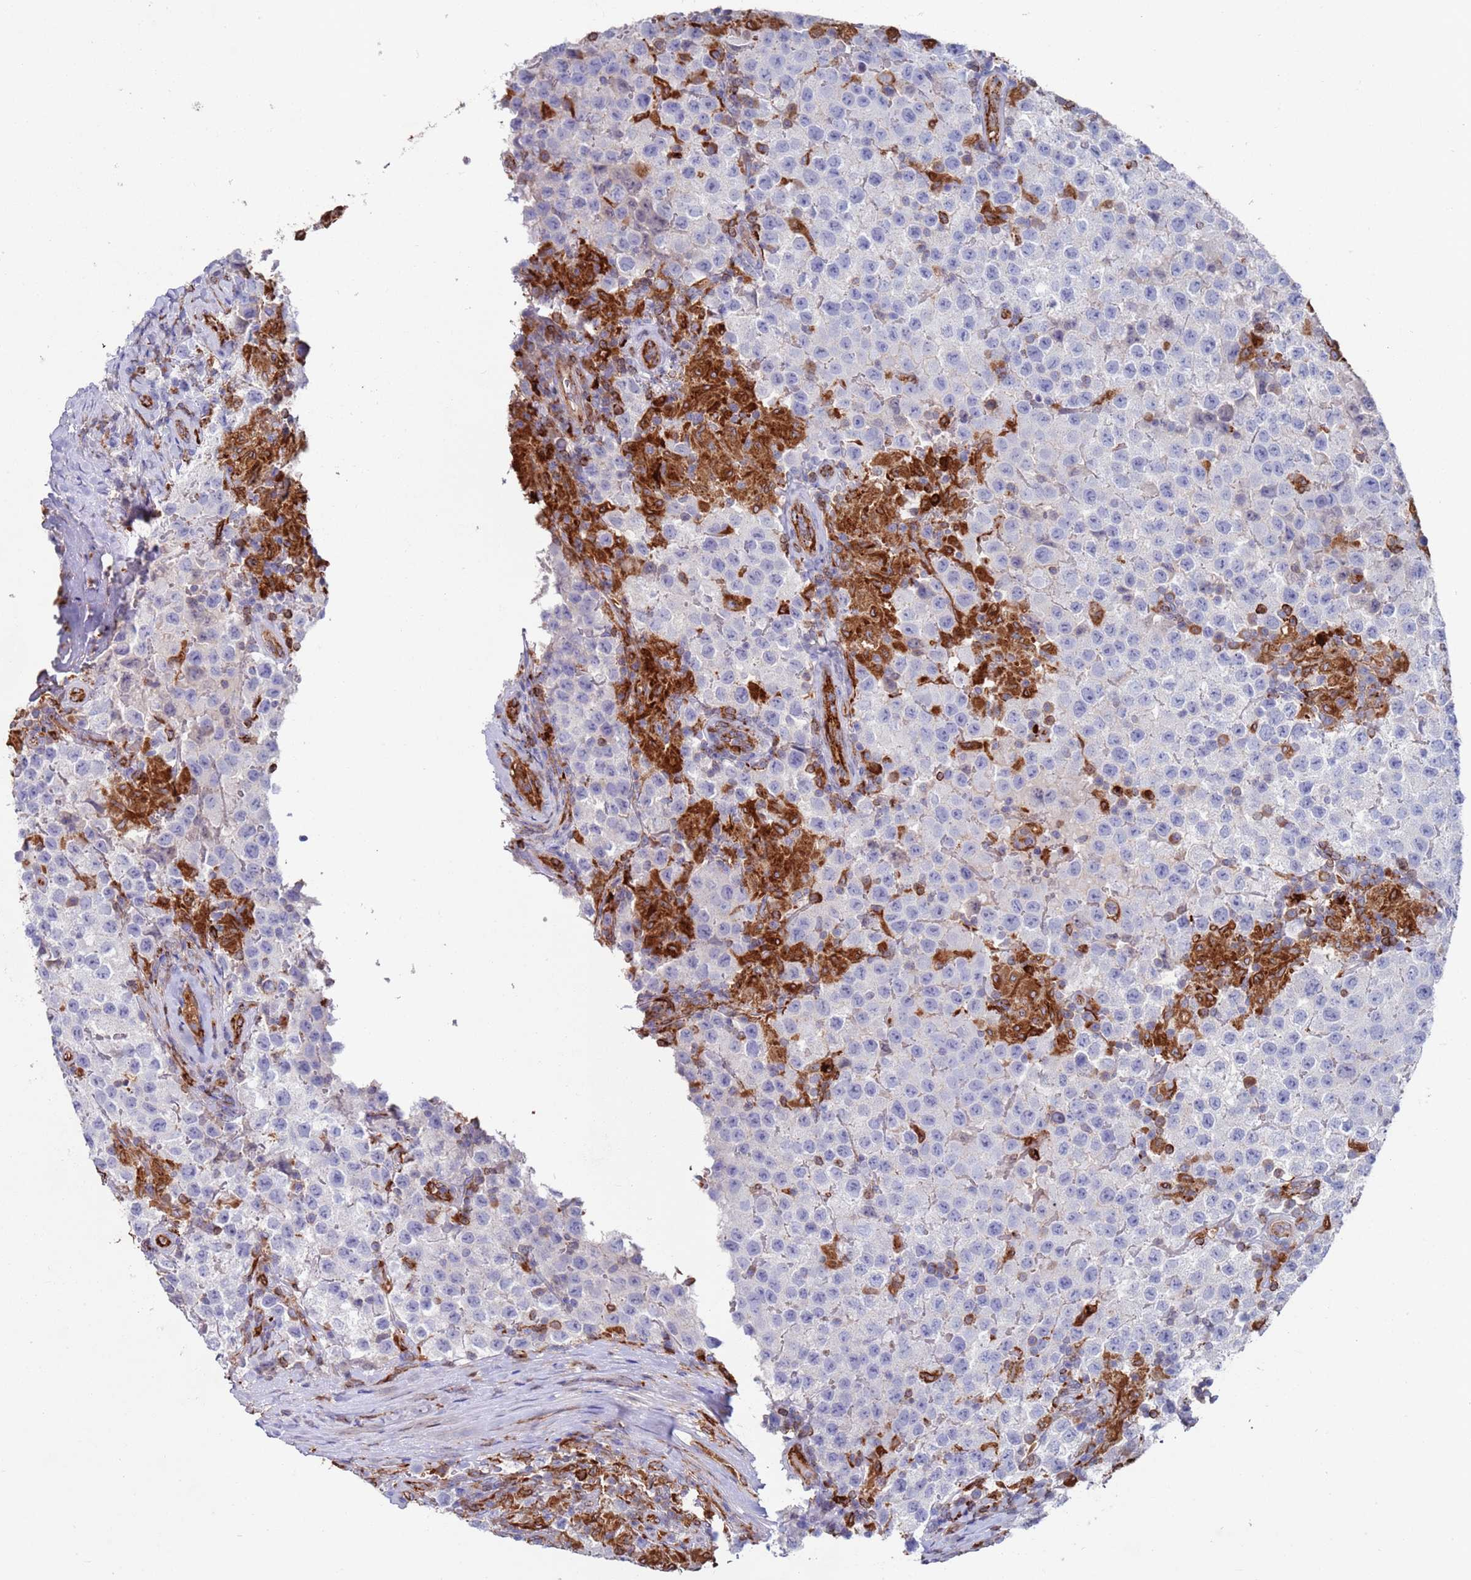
{"staining": {"intensity": "negative", "quantity": "none", "location": "none"}, "tissue": "testis cancer", "cell_type": "Tumor cells", "image_type": "cancer", "snomed": [{"axis": "morphology", "description": "Seminoma, NOS"}, {"axis": "morphology", "description": "Carcinoma, Embryonal, NOS"}, {"axis": "topography", "description": "Testis"}], "caption": "Testis cancer (seminoma) was stained to show a protein in brown. There is no significant positivity in tumor cells. (IHC, brightfield microscopy, high magnification).", "gene": "GREB1L", "patient": {"sex": "male", "age": 41}}